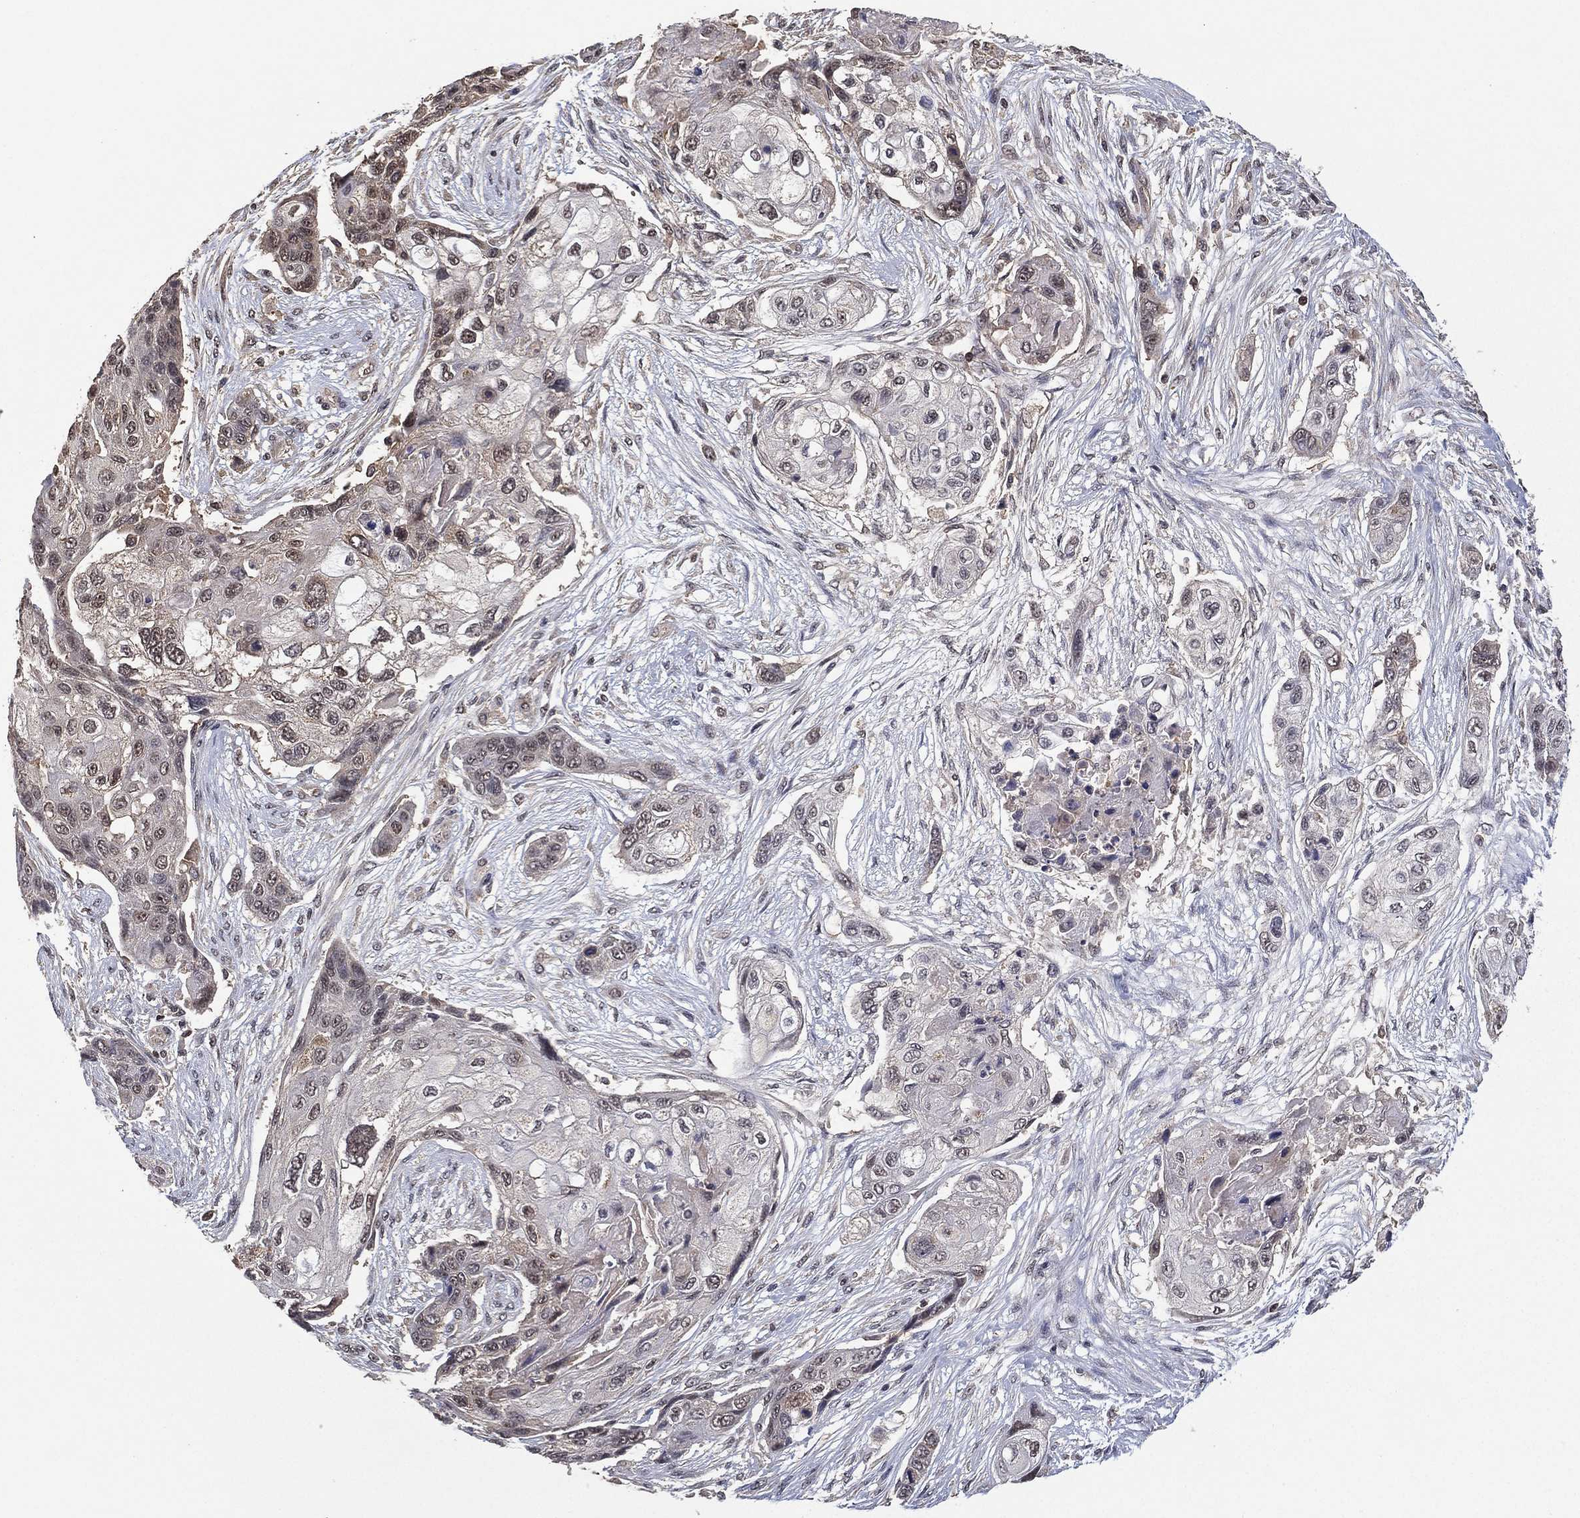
{"staining": {"intensity": "negative", "quantity": "none", "location": "none"}, "tissue": "lung cancer", "cell_type": "Tumor cells", "image_type": "cancer", "snomed": [{"axis": "morphology", "description": "Squamous cell carcinoma, NOS"}, {"axis": "topography", "description": "Lung"}], "caption": "Photomicrograph shows no significant protein expression in tumor cells of lung cancer (squamous cell carcinoma).", "gene": "NELFCD", "patient": {"sex": "male", "age": 69}}